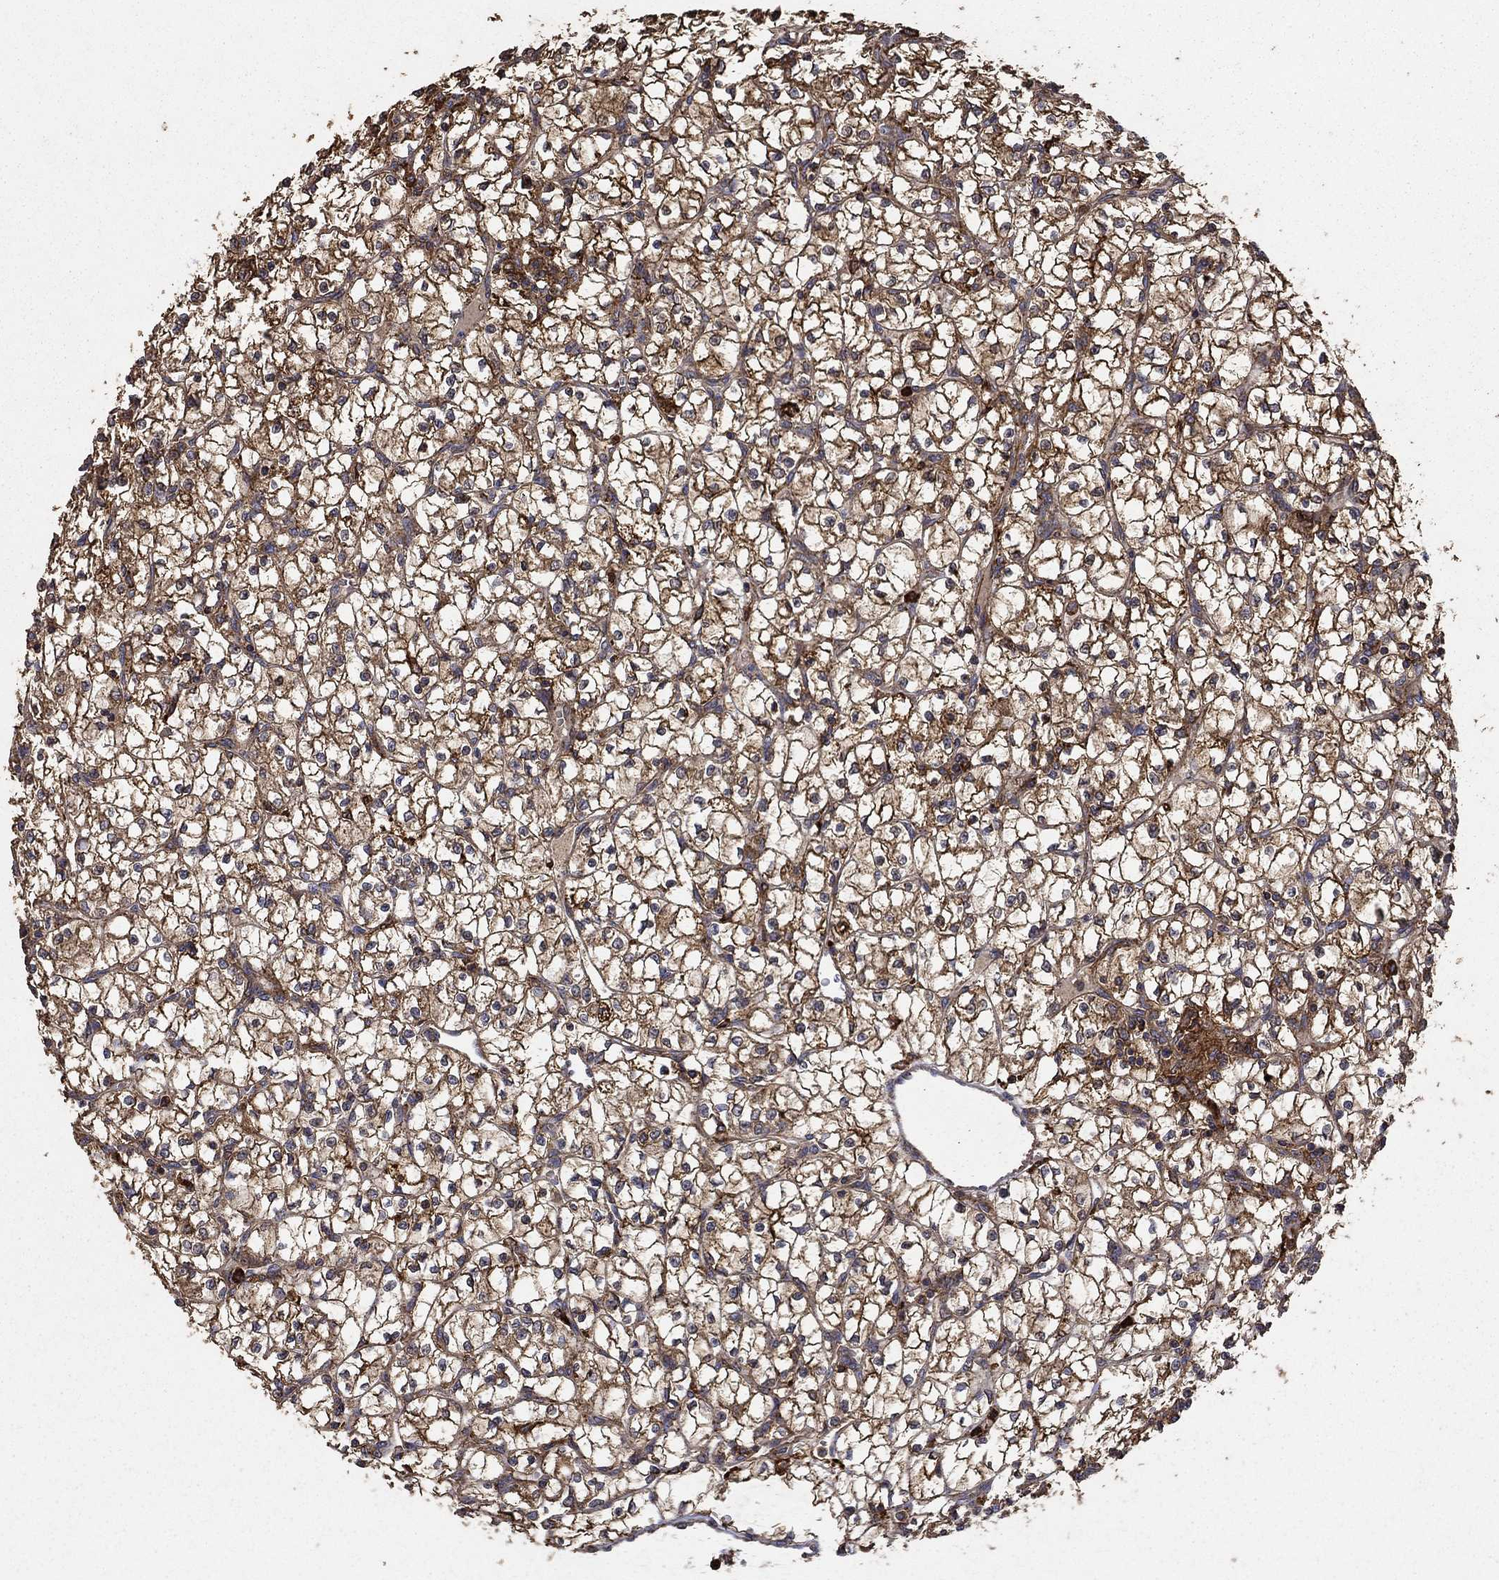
{"staining": {"intensity": "strong", "quantity": ">75%", "location": "cytoplasmic/membranous"}, "tissue": "renal cancer", "cell_type": "Tumor cells", "image_type": "cancer", "snomed": [{"axis": "morphology", "description": "Adenocarcinoma, NOS"}, {"axis": "topography", "description": "Kidney"}], "caption": "Immunohistochemical staining of human adenocarcinoma (renal) displays high levels of strong cytoplasmic/membranous expression in approximately >75% of tumor cells.", "gene": "IFRD1", "patient": {"sex": "female", "age": 64}}